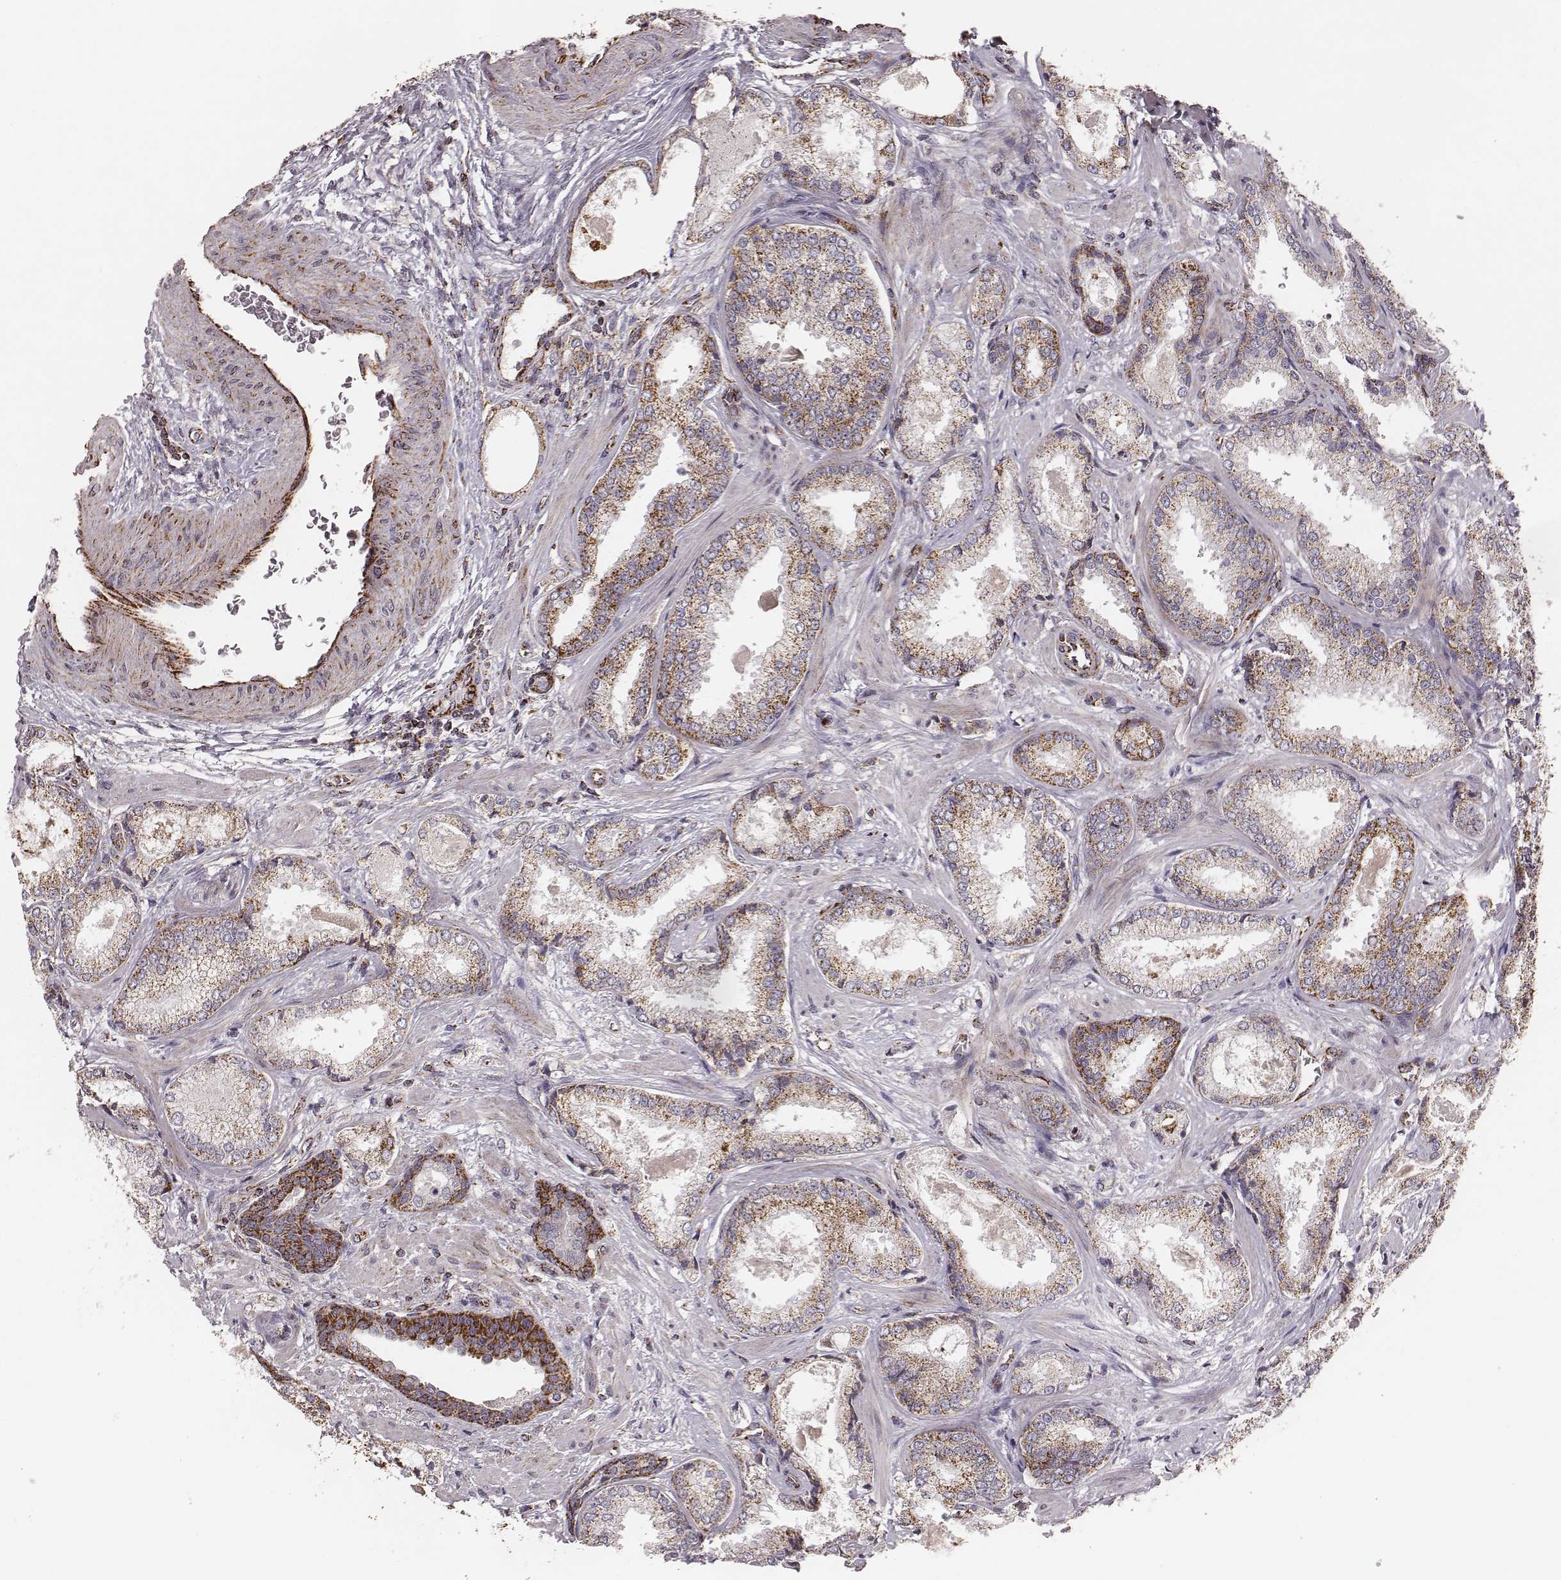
{"staining": {"intensity": "strong", "quantity": ">75%", "location": "cytoplasmic/membranous"}, "tissue": "prostate cancer", "cell_type": "Tumor cells", "image_type": "cancer", "snomed": [{"axis": "morphology", "description": "Adenocarcinoma, Low grade"}, {"axis": "topography", "description": "Prostate"}], "caption": "Protein expression analysis of prostate adenocarcinoma (low-grade) shows strong cytoplasmic/membranous expression in approximately >75% of tumor cells.", "gene": "TUFM", "patient": {"sex": "male", "age": 56}}